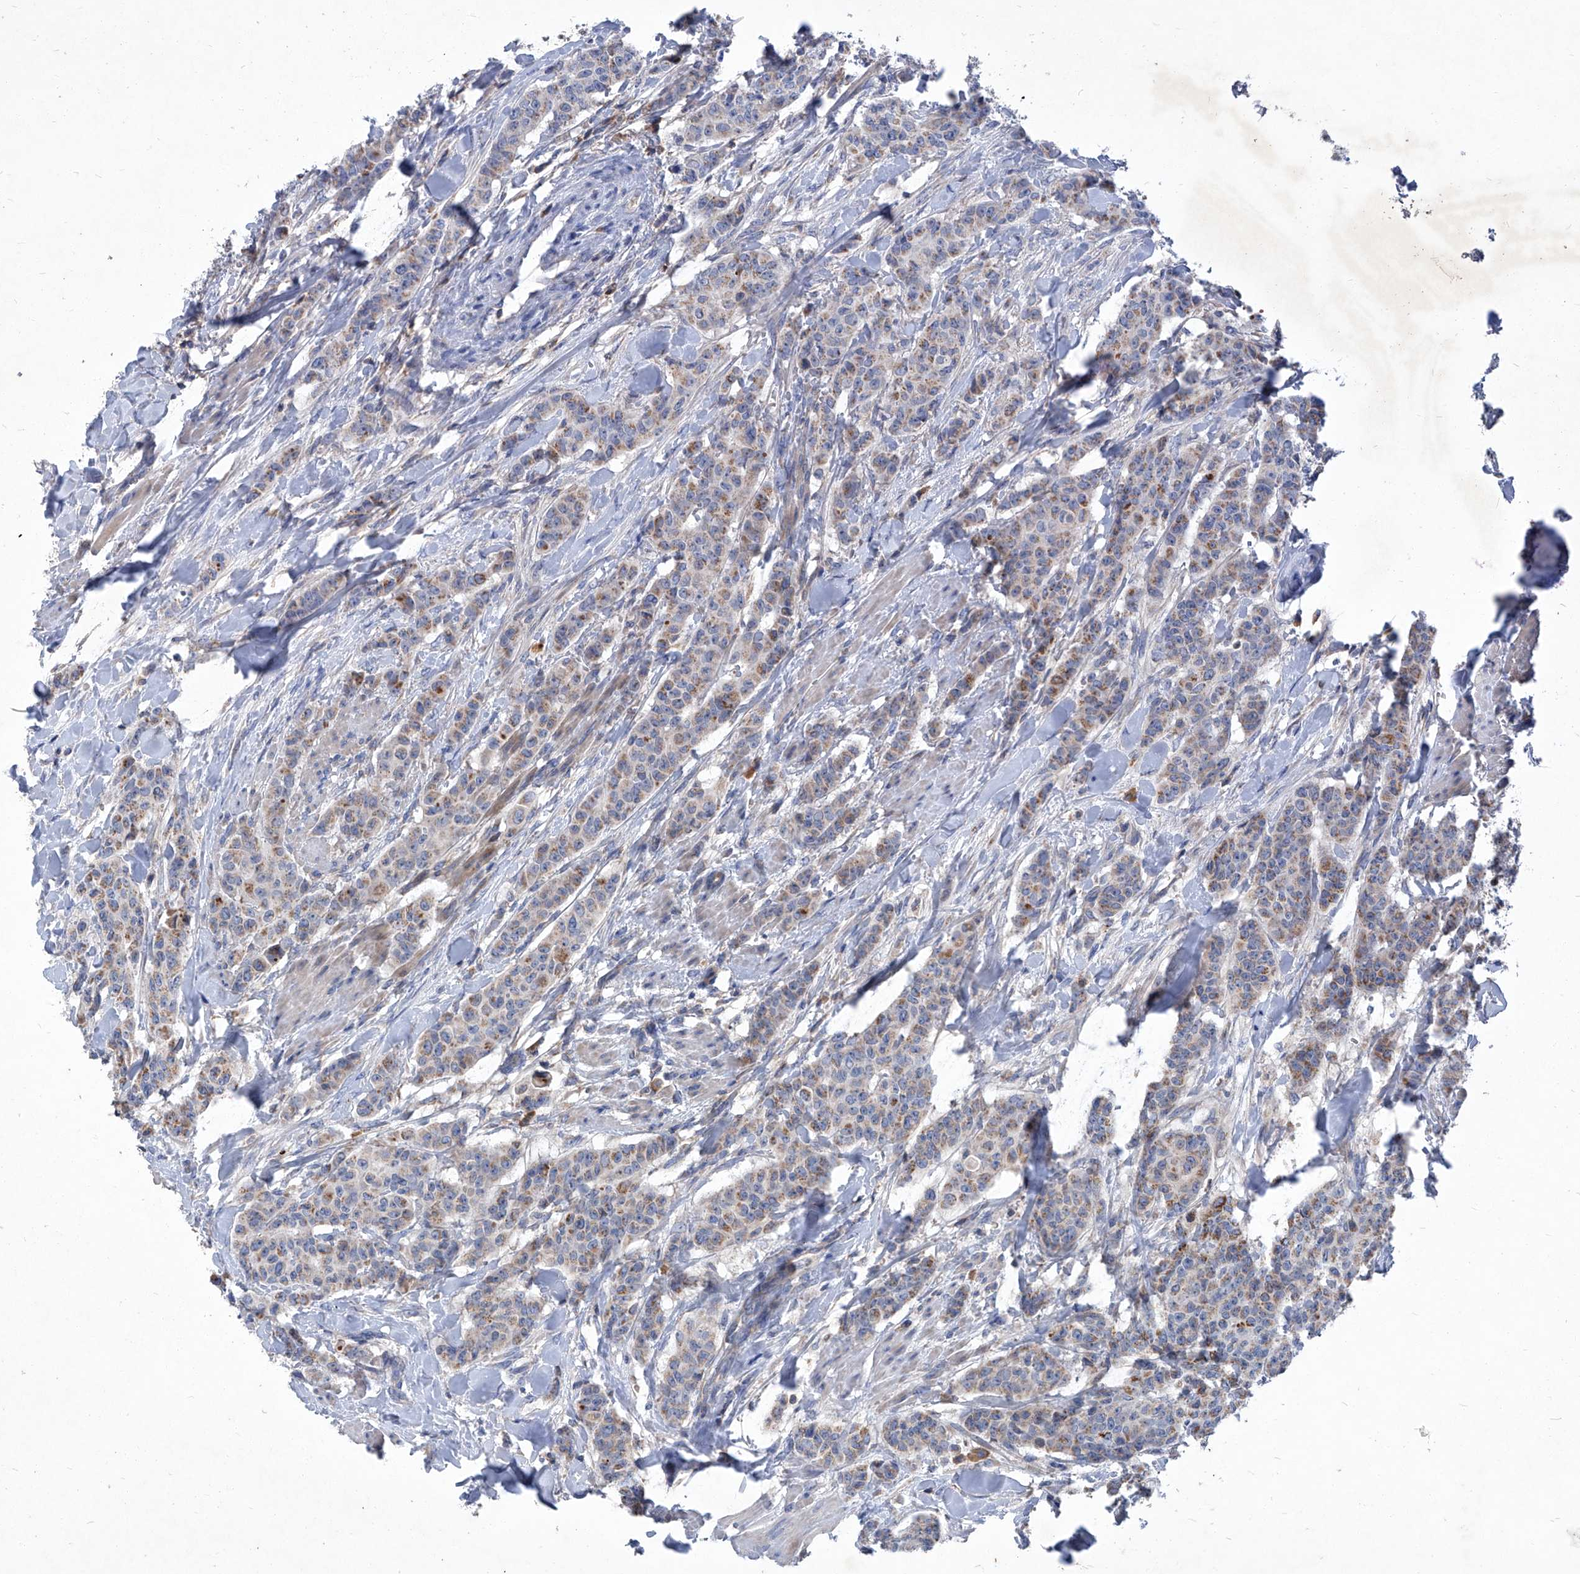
{"staining": {"intensity": "weak", "quantity": "25%-75%", "location": "cytoplasmic/membranous"}, "tissue": "breast cancer", "cell_type": "Tumor cells", "image_type": "cancer", "snomed": [{"axis": "morphology", "description": "Duct carcinoma"}, {"axis": "topography", "description": "Breast"}], "caption": "Protein expression by immunohistochemistry (IHC) exhibits weak cytoplasmic/membranous positivity in about 25%-75% of tumor cells in breast invasive ductal carcinoma. (DAB (3,3'-diaminobenzidine) IHC with brightfield microscopy, high magnification).", "gene": "EPHA8", "patient": {"sex": "female", "age": 40}}